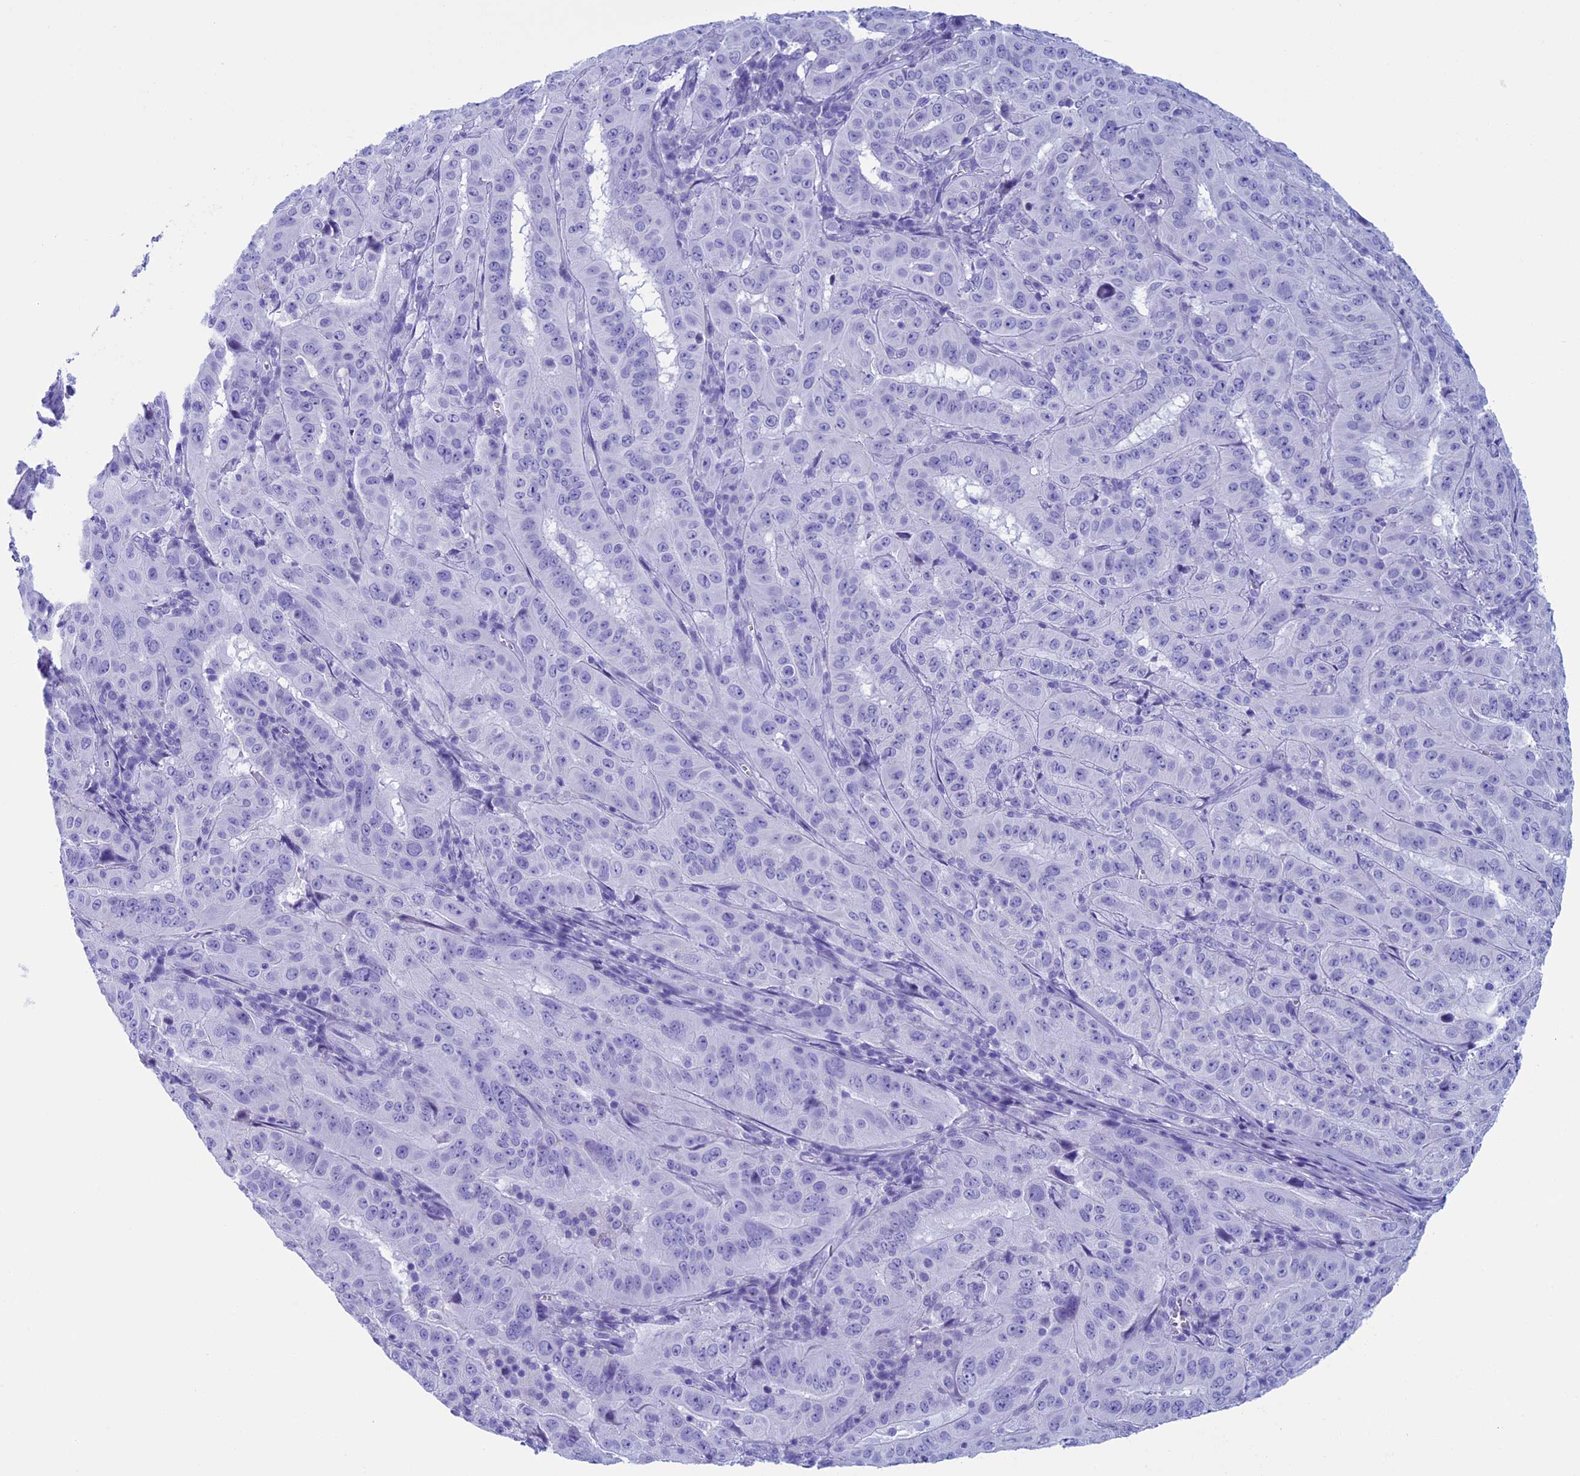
{"staining": {"intensity": "negative", "quantity": "none", "location": "none"}, "tissue": "pancreatic cancer", "cell_type": "Tumor cells", "image_type": "cancer", "snomed": [{"axis": "morphology", "description": "Adenocarcinoma, NOS"}, {"axis": "topography", "description": "Pancreas"}], "caption": "This photomicrograph is of adenocarcinoma (pancreatic) stained with immunohistochemistry to label a protein in brown with the nuclei are counter-stained blue. There is no expression in tumor cells. (DAB (3,3'-diaminobenzidine) immunohistochemistry (IHC) visualized using brightfield microscopy, high magnification).", "gene": "FAM169A", "patient": {"sex": "male", "age": 63}}